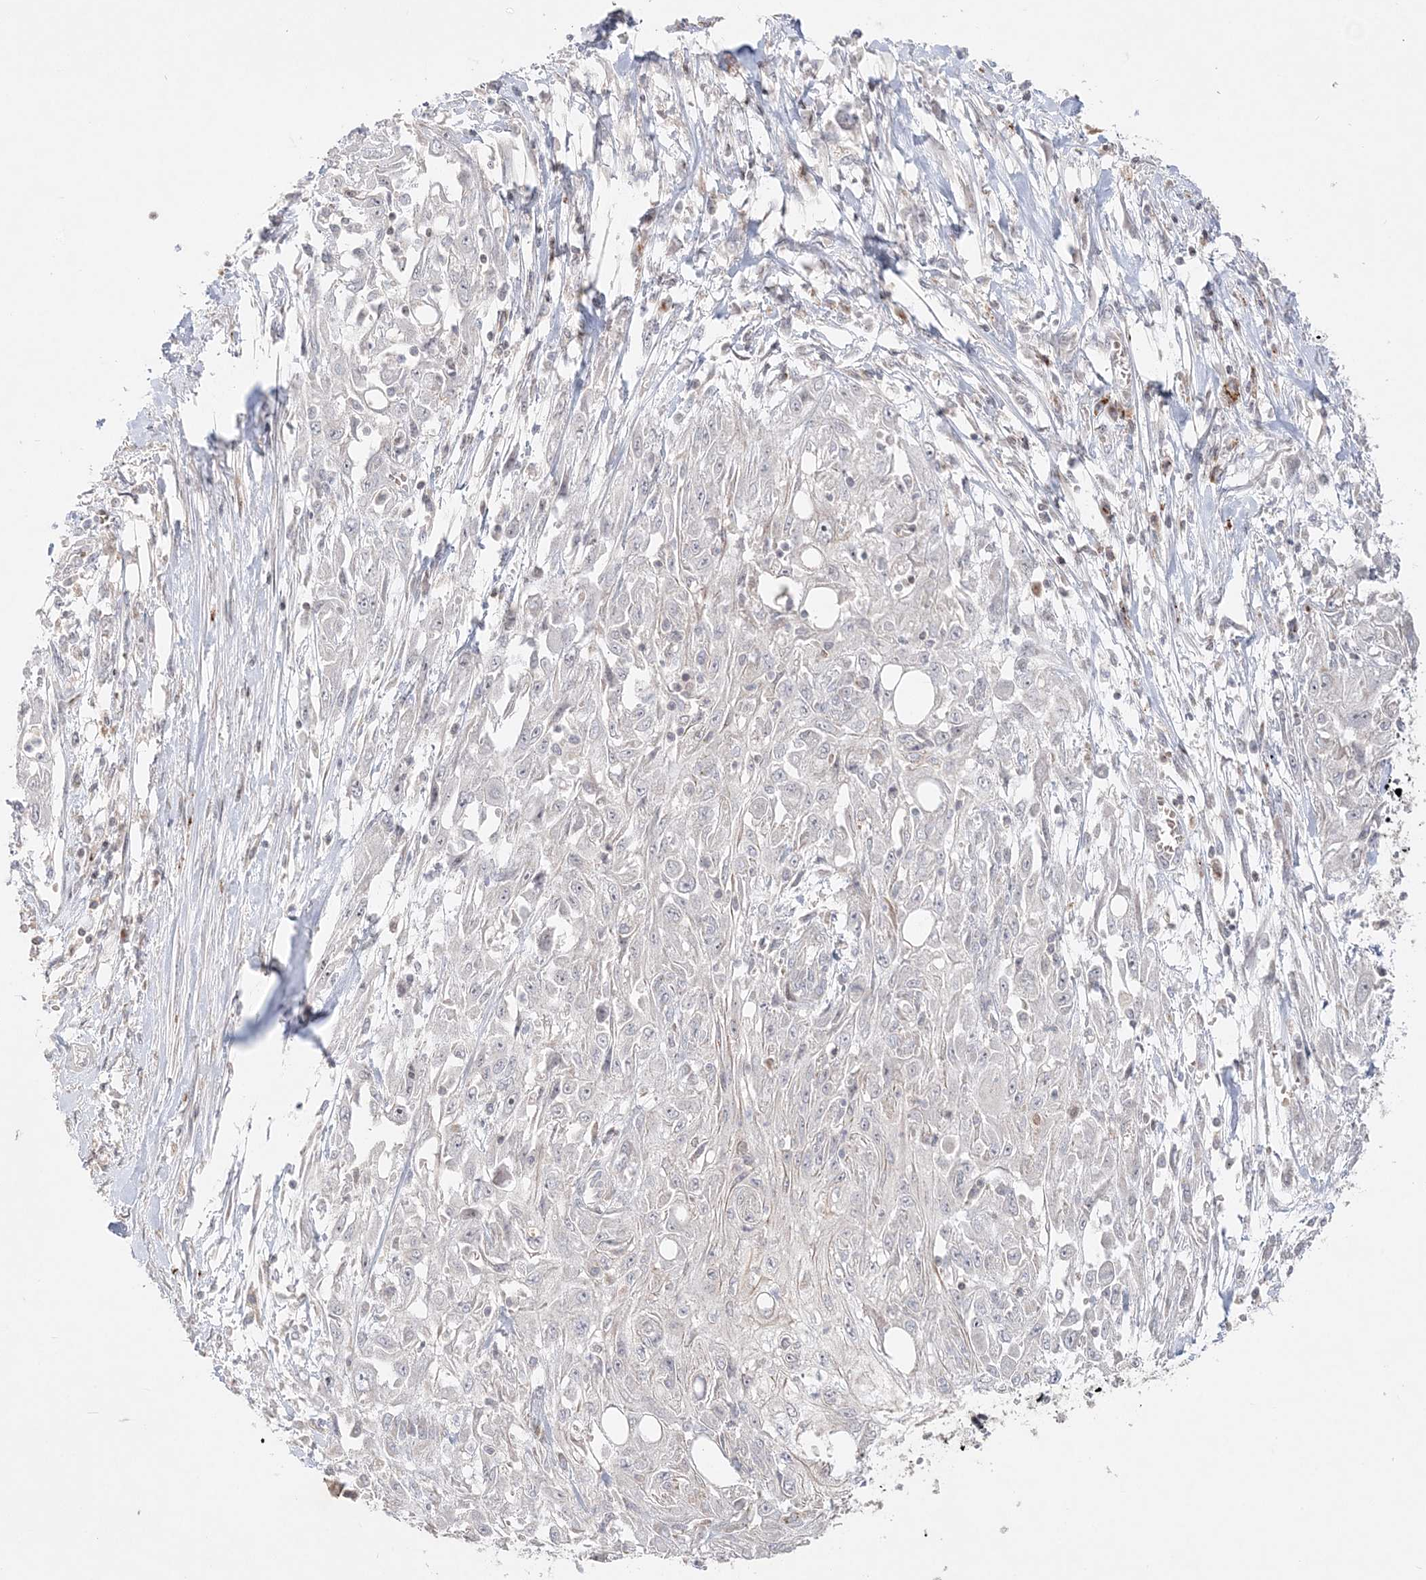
{"staining": {"intensity": "negative", "quantity": "none", "location": "none"}, "tissue": "skin cancer", "cell_type": "Tumor cells", "image_type": "cancer", "snomed": [{"axis": "morphology", "description": "Squamous cell carcinoma, NOS"}, {"axis": "morphology", "description": "Squamous cell carcinoma, metastatic, NOS"}, {"axis": "topography", "description": "Skin"}, {"axis": "topography", "description": "Lymph node"}], "caption": "A high-resolution photomicrograph shows IHC staining of skin cancer, which displays no significant staining in tumor cells. The staining is performed using DAB brown chromogen with nuclei counter-stained in using hematoxylin.", "gene": "SH3BP4", "patient": {"sex": "male", "age": 75}}